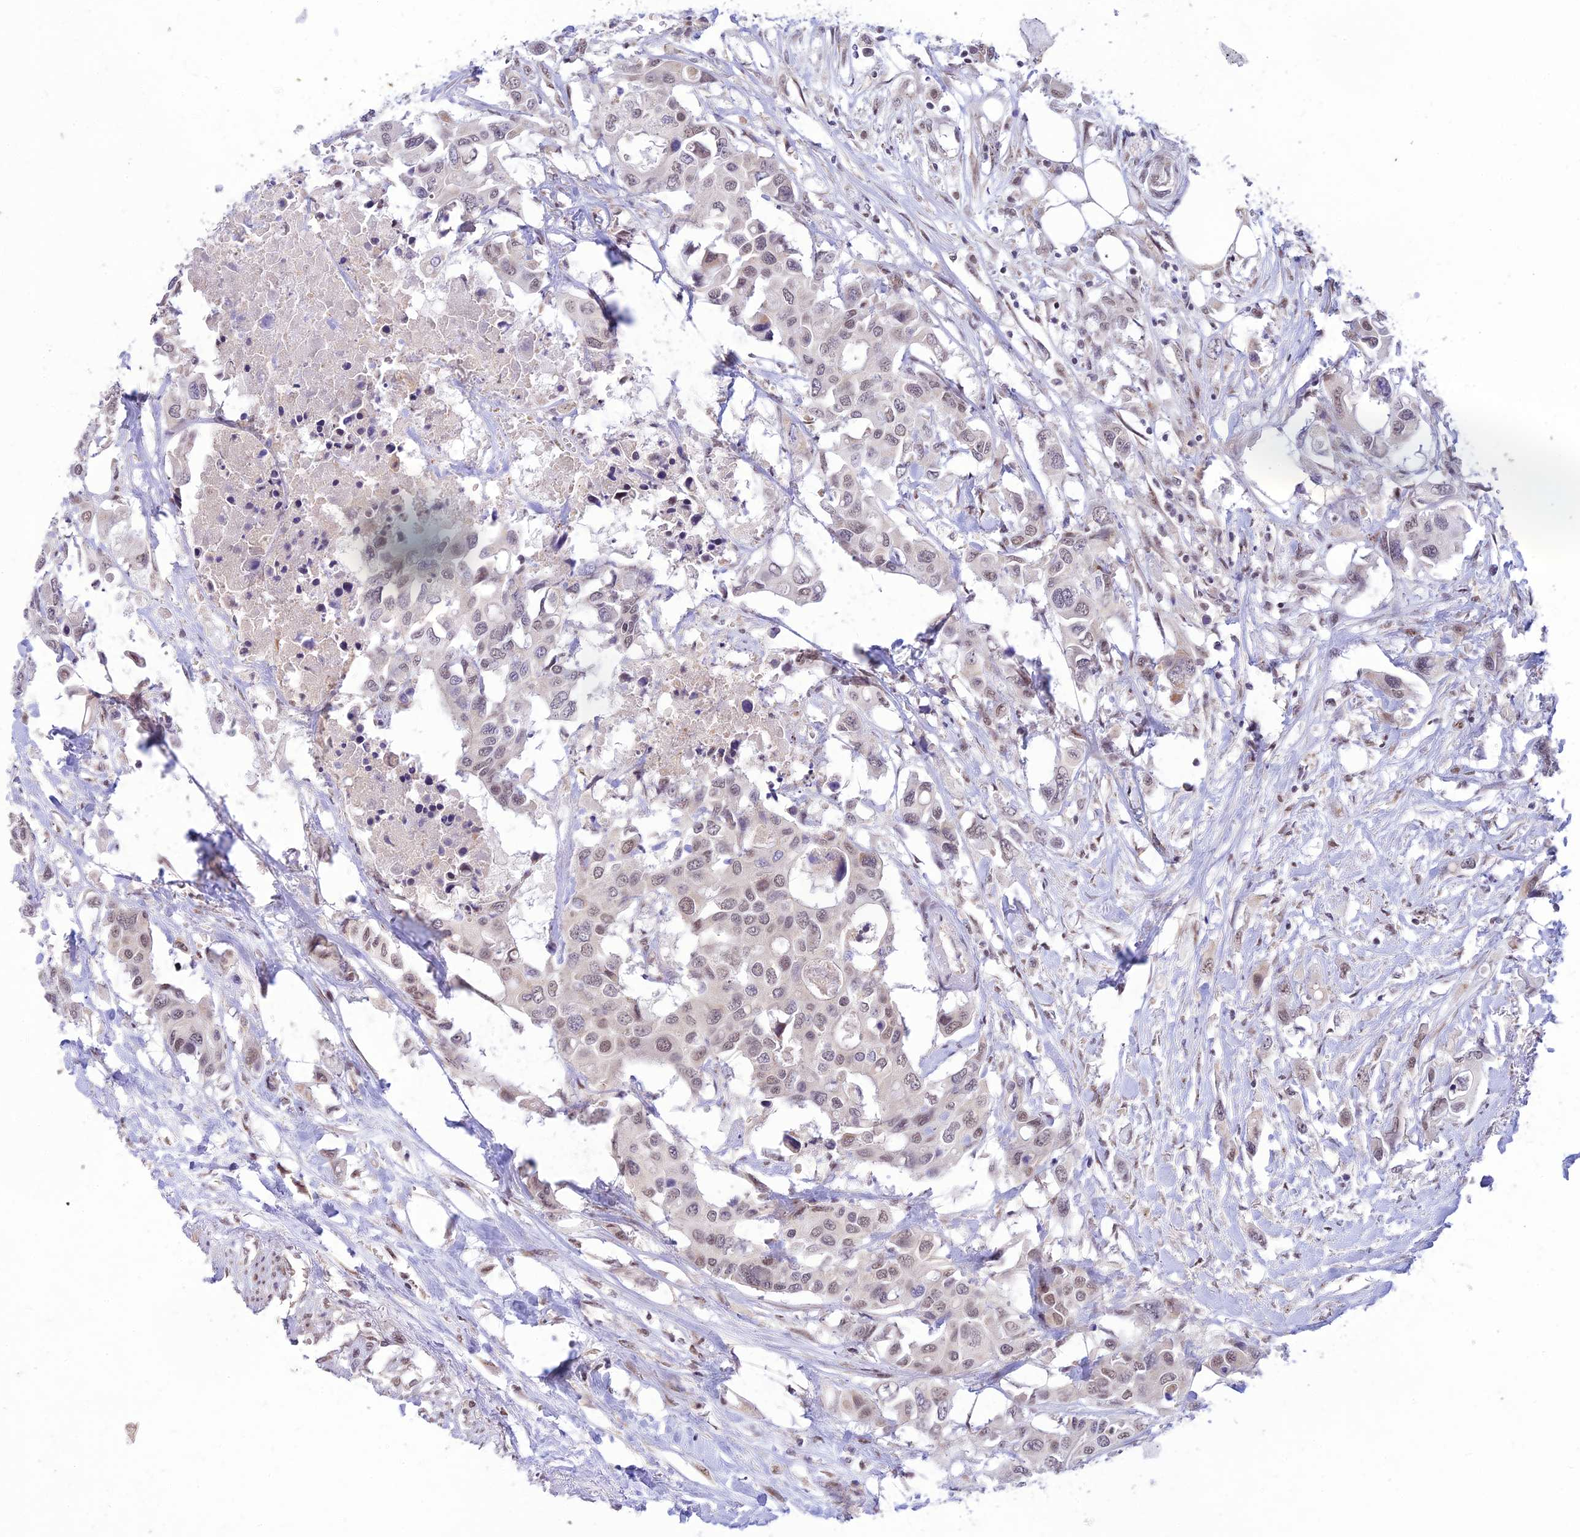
{"staining": {"intensity": "weak", "quantity": ">75%", "location": "nuclear"}, "tissue": "colorectal cancer", "cell_type": "Tumor cells", "image_type": "cancer", "snomed": [{"axis": "morphology", "description": "Adenocarcinoma, NOS"}, {"axis": "topography", "description": "Colon"}], "caption": "Brown immunohistochemical staining in human colorectal cancer (adenocarcinoma) displays weak nuclear positivity in about >75% of tumor cells.", "gene": "MICOS13", "patient": {"sex": "male", "age": 77}}